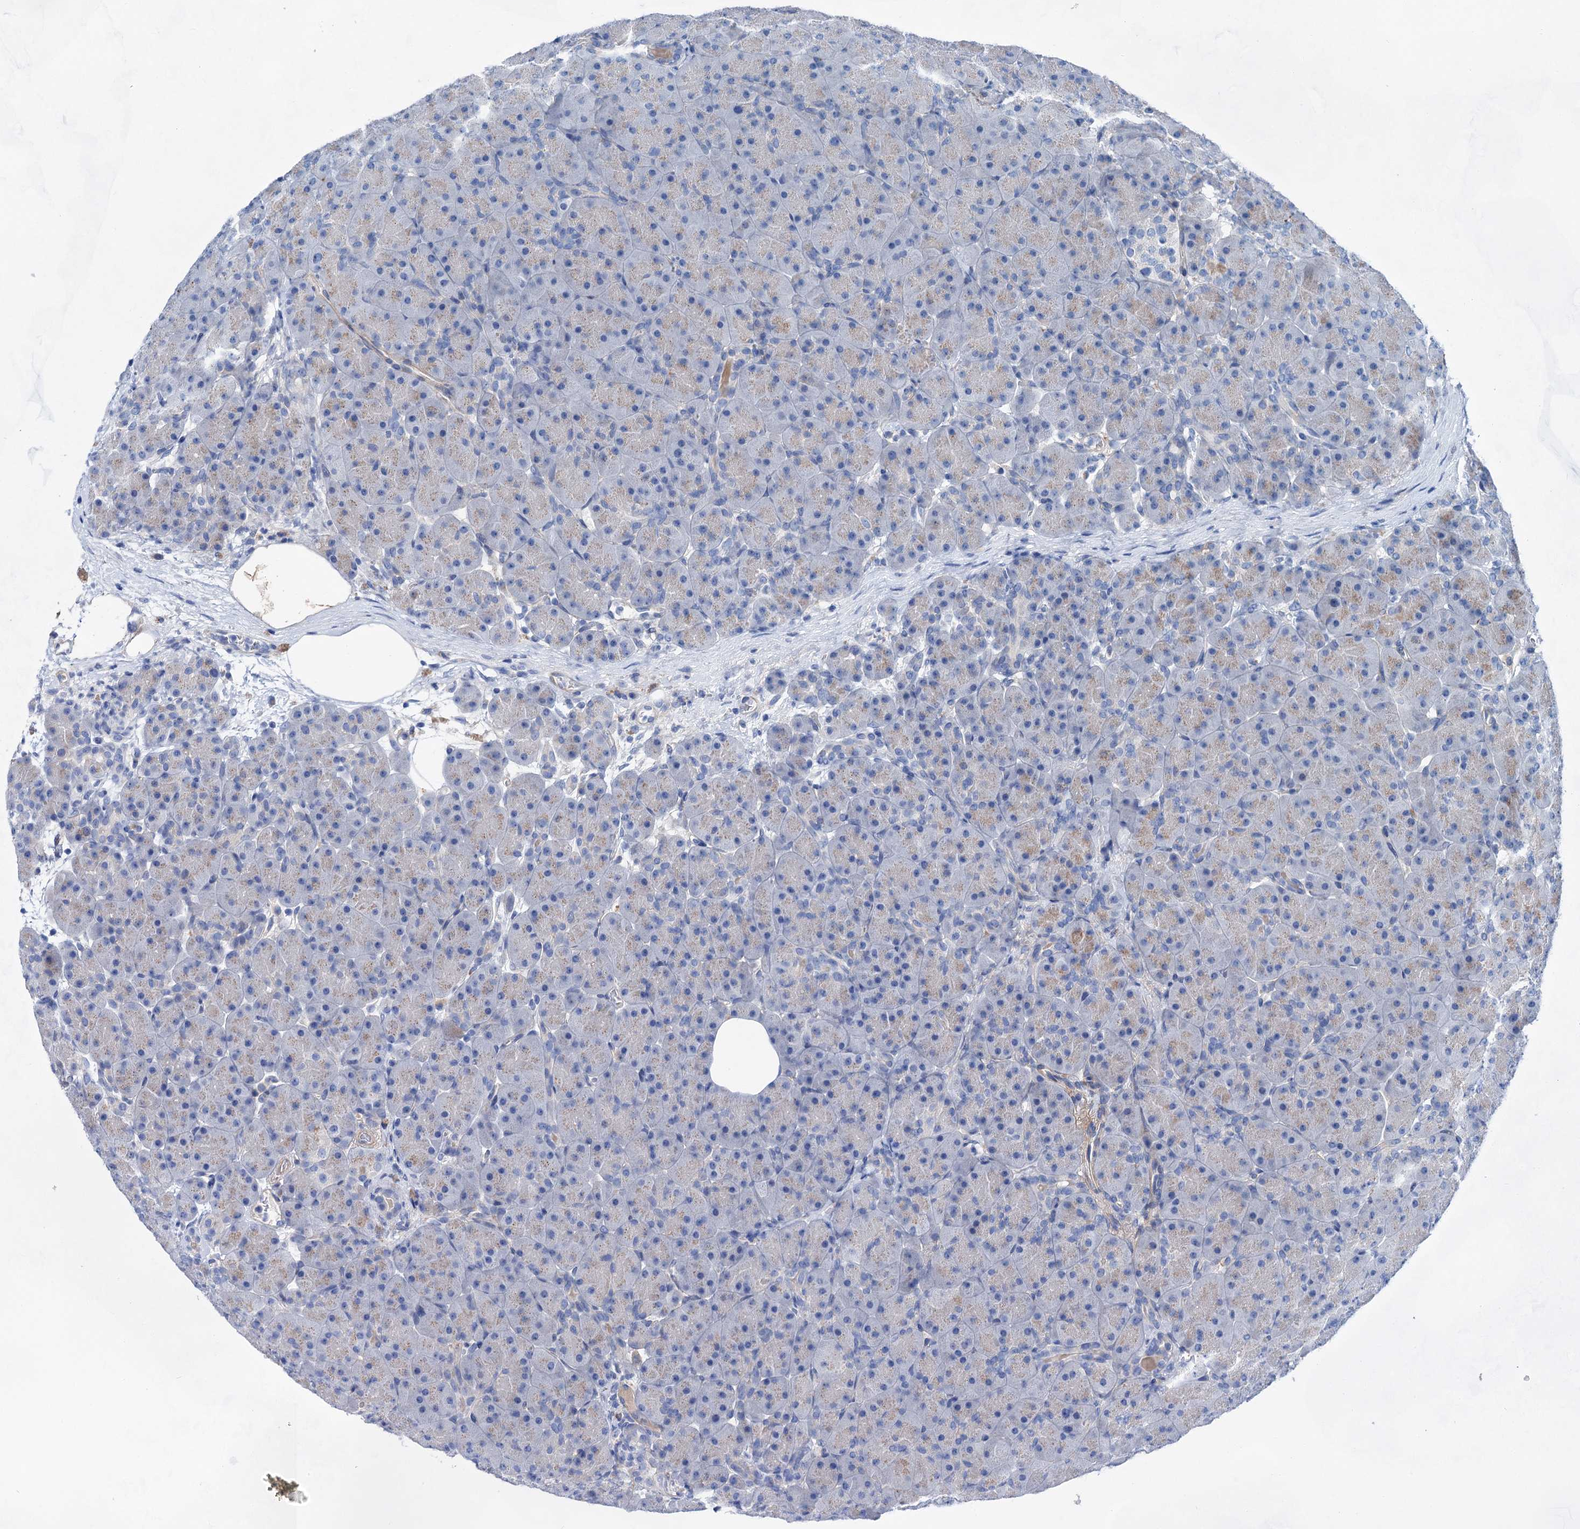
{"staining": {"intensity": "negative", "quantity": "none", "location": "none"}, "tissue": "pancreas", "cell_type": "Exocrine glandular cells", "image_type": "normal", "snomed": [{"axis": "morphology", "description": "Normal tissue, NOS"}, {"axis": "topography", "description": "Pancreas"}], "caption": "High power microscopy photomicrograph of an IHC image of normal pancreas, revealing no significant staining in exocrine glandular cells.", "gene": "GPR155", "patient": {"sex": "male", "age": 66}}